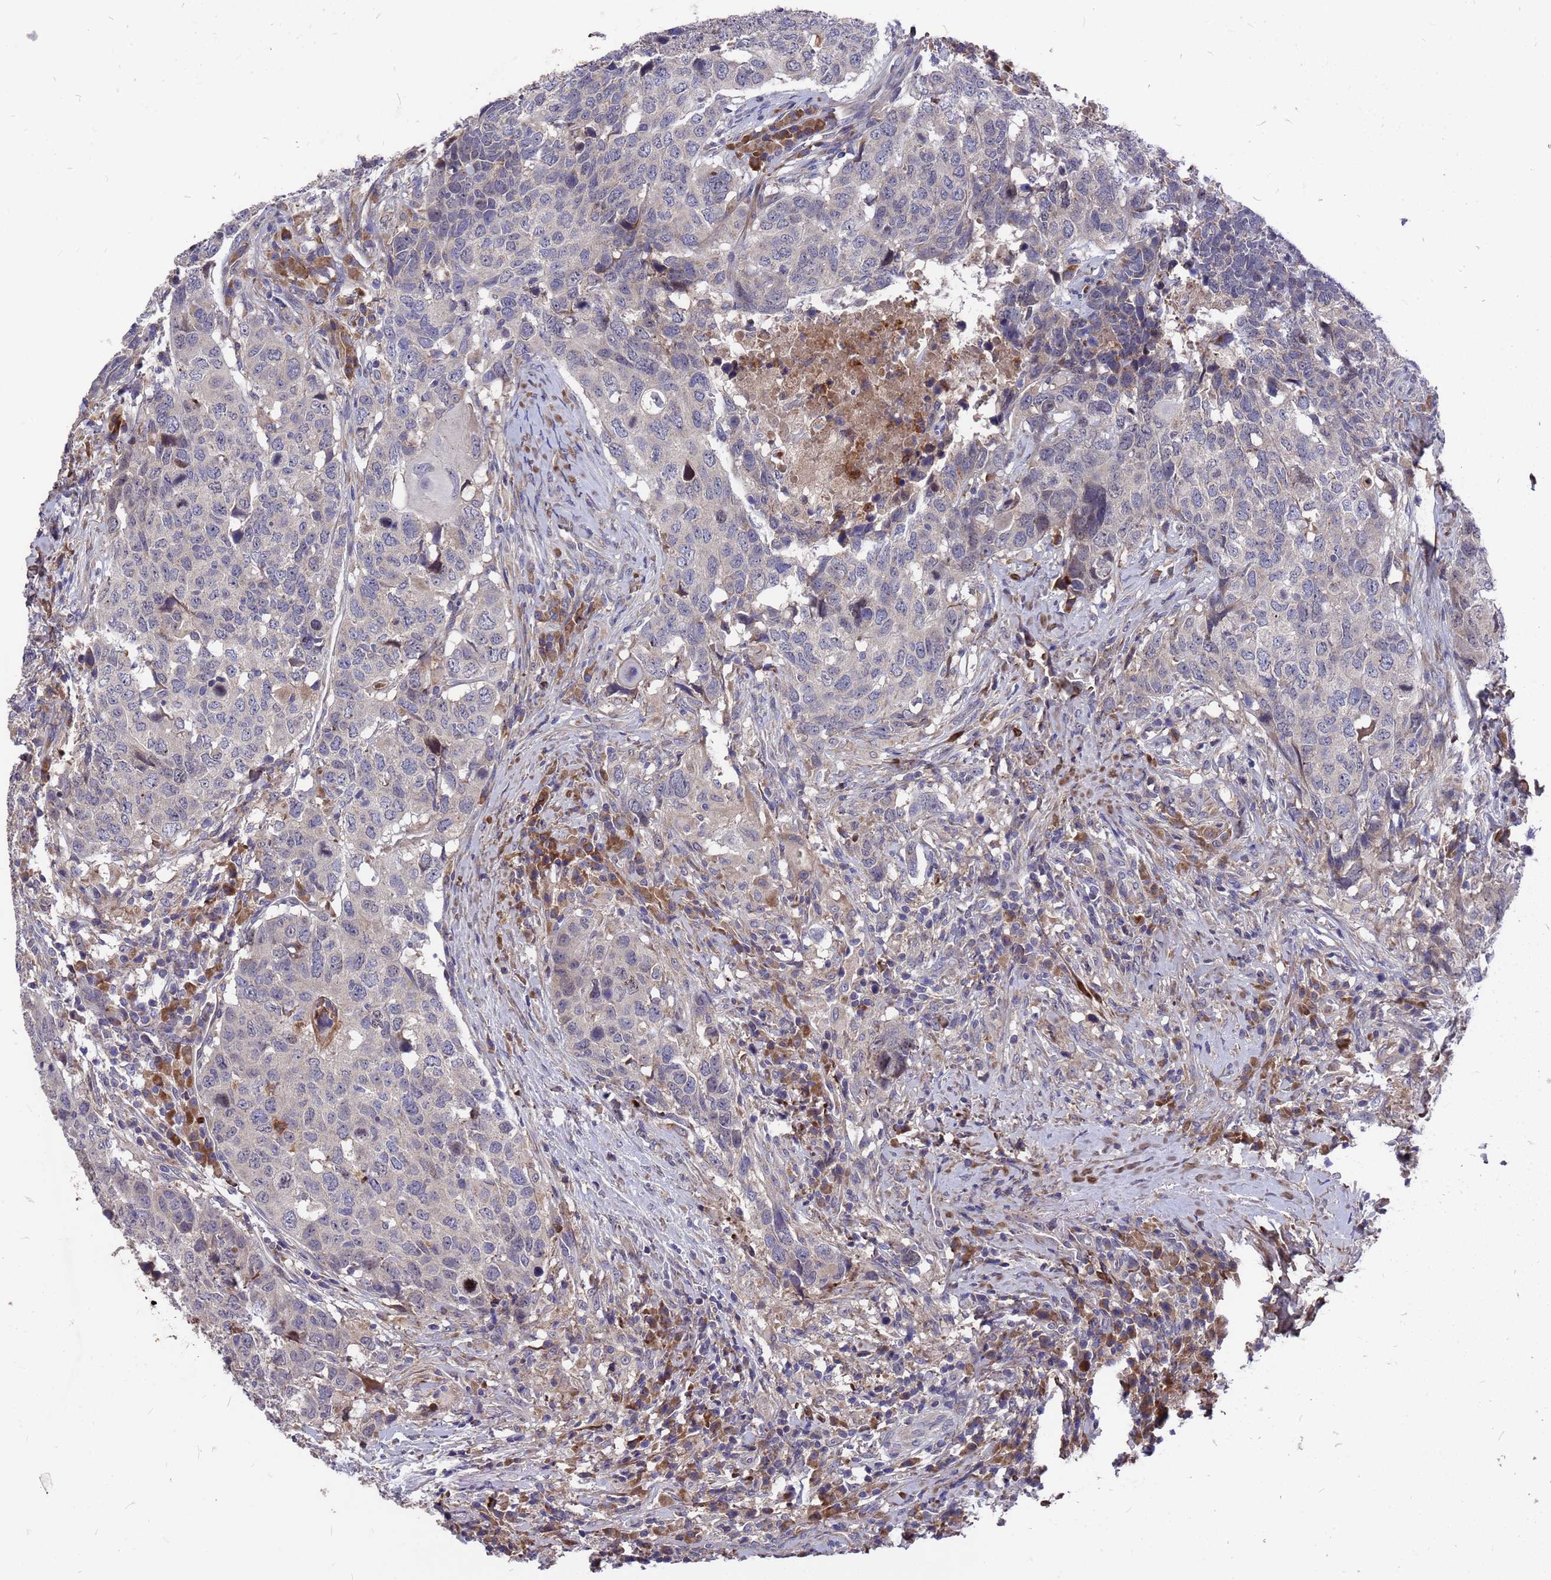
{"staining": {"intensity": "moderate", "quantity": "<25%", "location": "cytoplasmic/membranous"}, "tissue": "head and neck cancer", "cell_type": "Tumor cells", "image_type": "cancer", "snomed": [{"axis": "morphology", "description": "Squamous cell carcinoma, NOS"}, {"axis": "topography", "description": "Head-Neck"}], "caption": "DAB immunohistochemical staining of human head and neck cancer reveals moderate cytoplasmic/membranous protein expression in about <25% of tumor cells.", "gene": "ZNF717", "patient": {"sex": "male", "age": 66}}